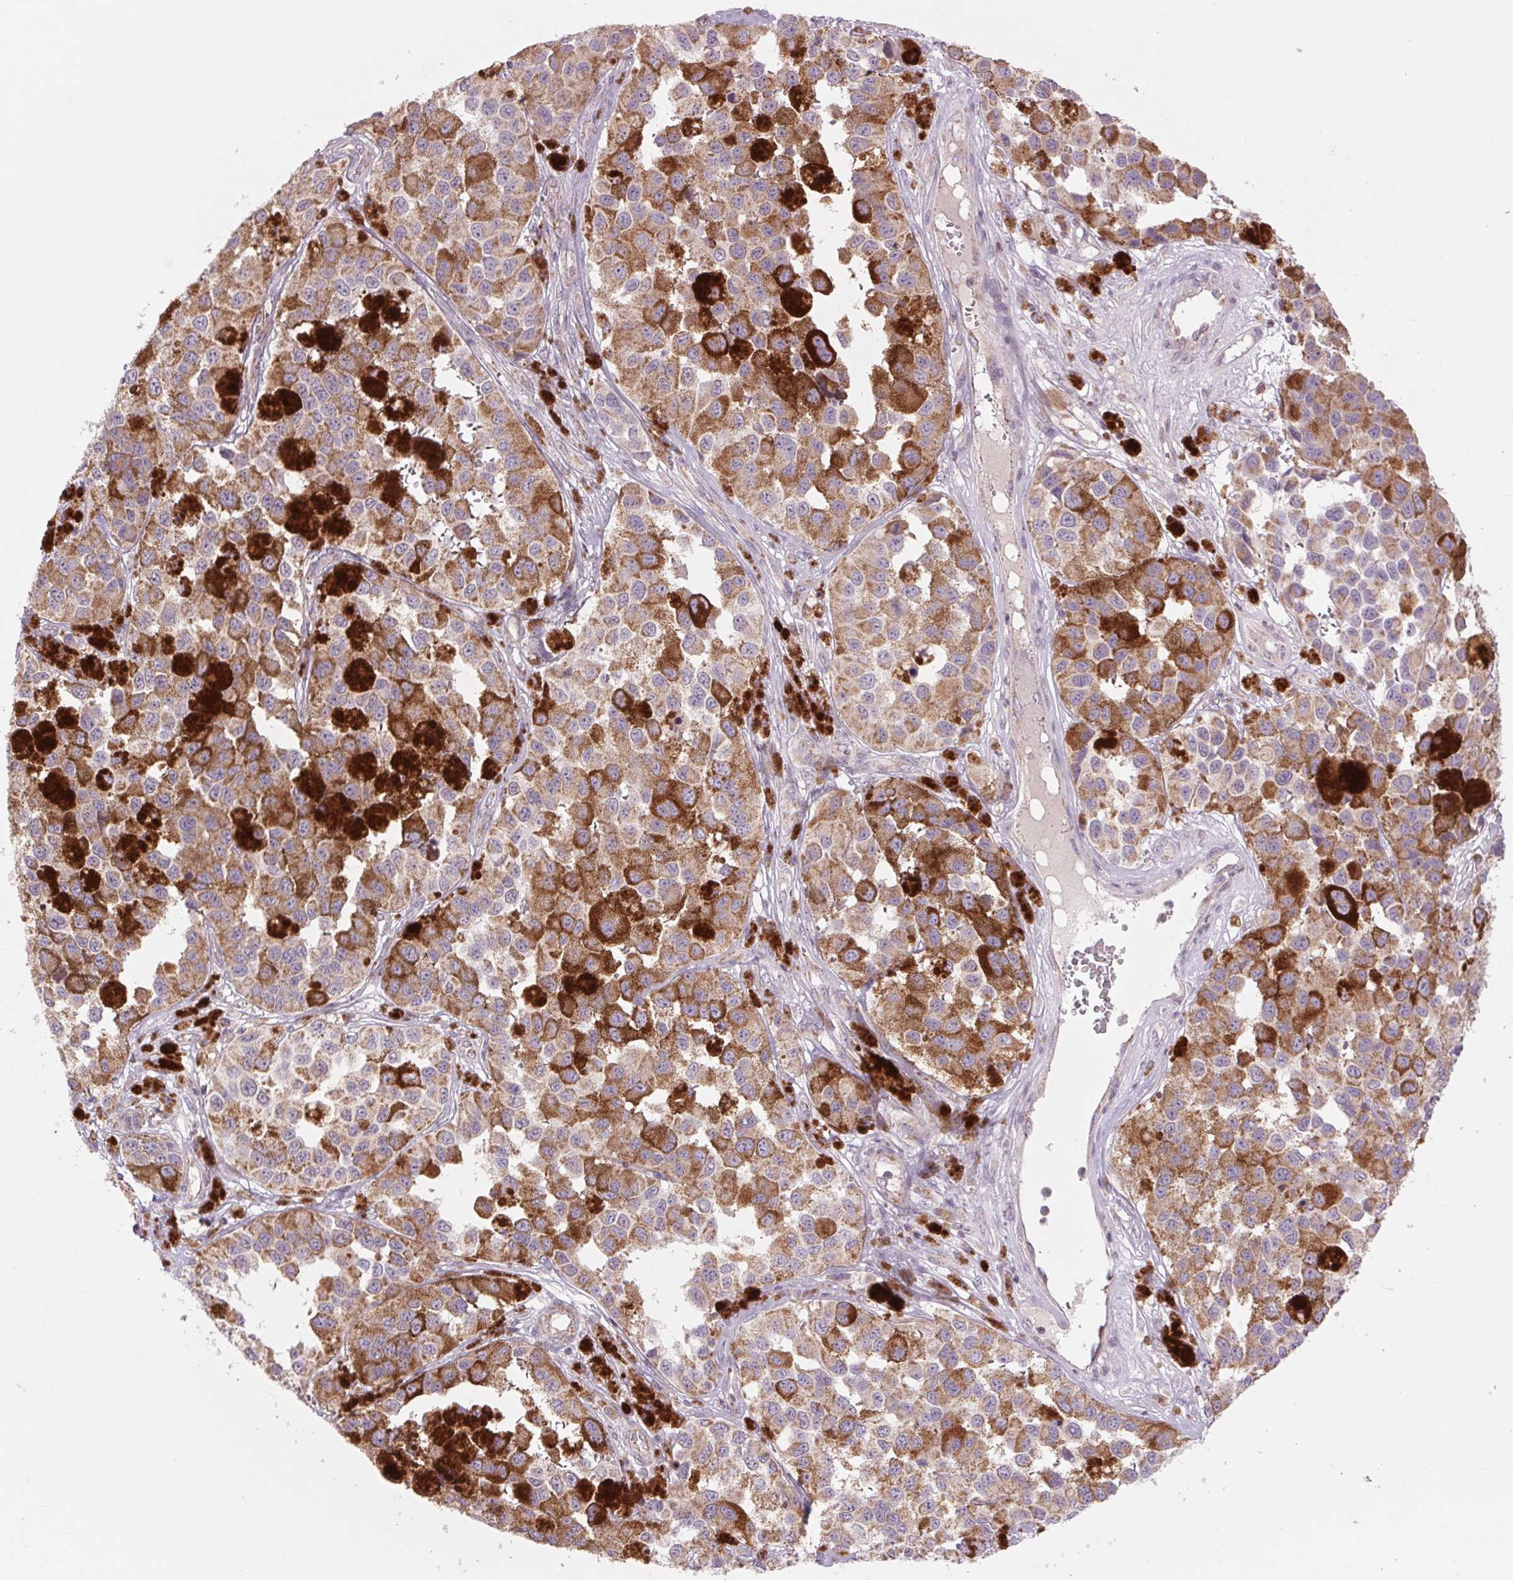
{"staining": {"intensity": "strong", "quantity": "25%-75%", "location": "cytoplasmic/membranous"}, "tissue": "melanoma", "cell_type": "Tumor cells", "image_type": "cancer", "snomed": [{"axis": "morphology", "description": "Malignant melanoma, NOS"}, {"axis": "topography", "description": "Skin"}], "caption": "Human melanoma stained with a brown dye shows strong cytoplasmic/membranous positive expression in approximately 25%-75% of tumor cells.", "gene": "COX6A1", "patient": {"sex": "female", "age": 58}}